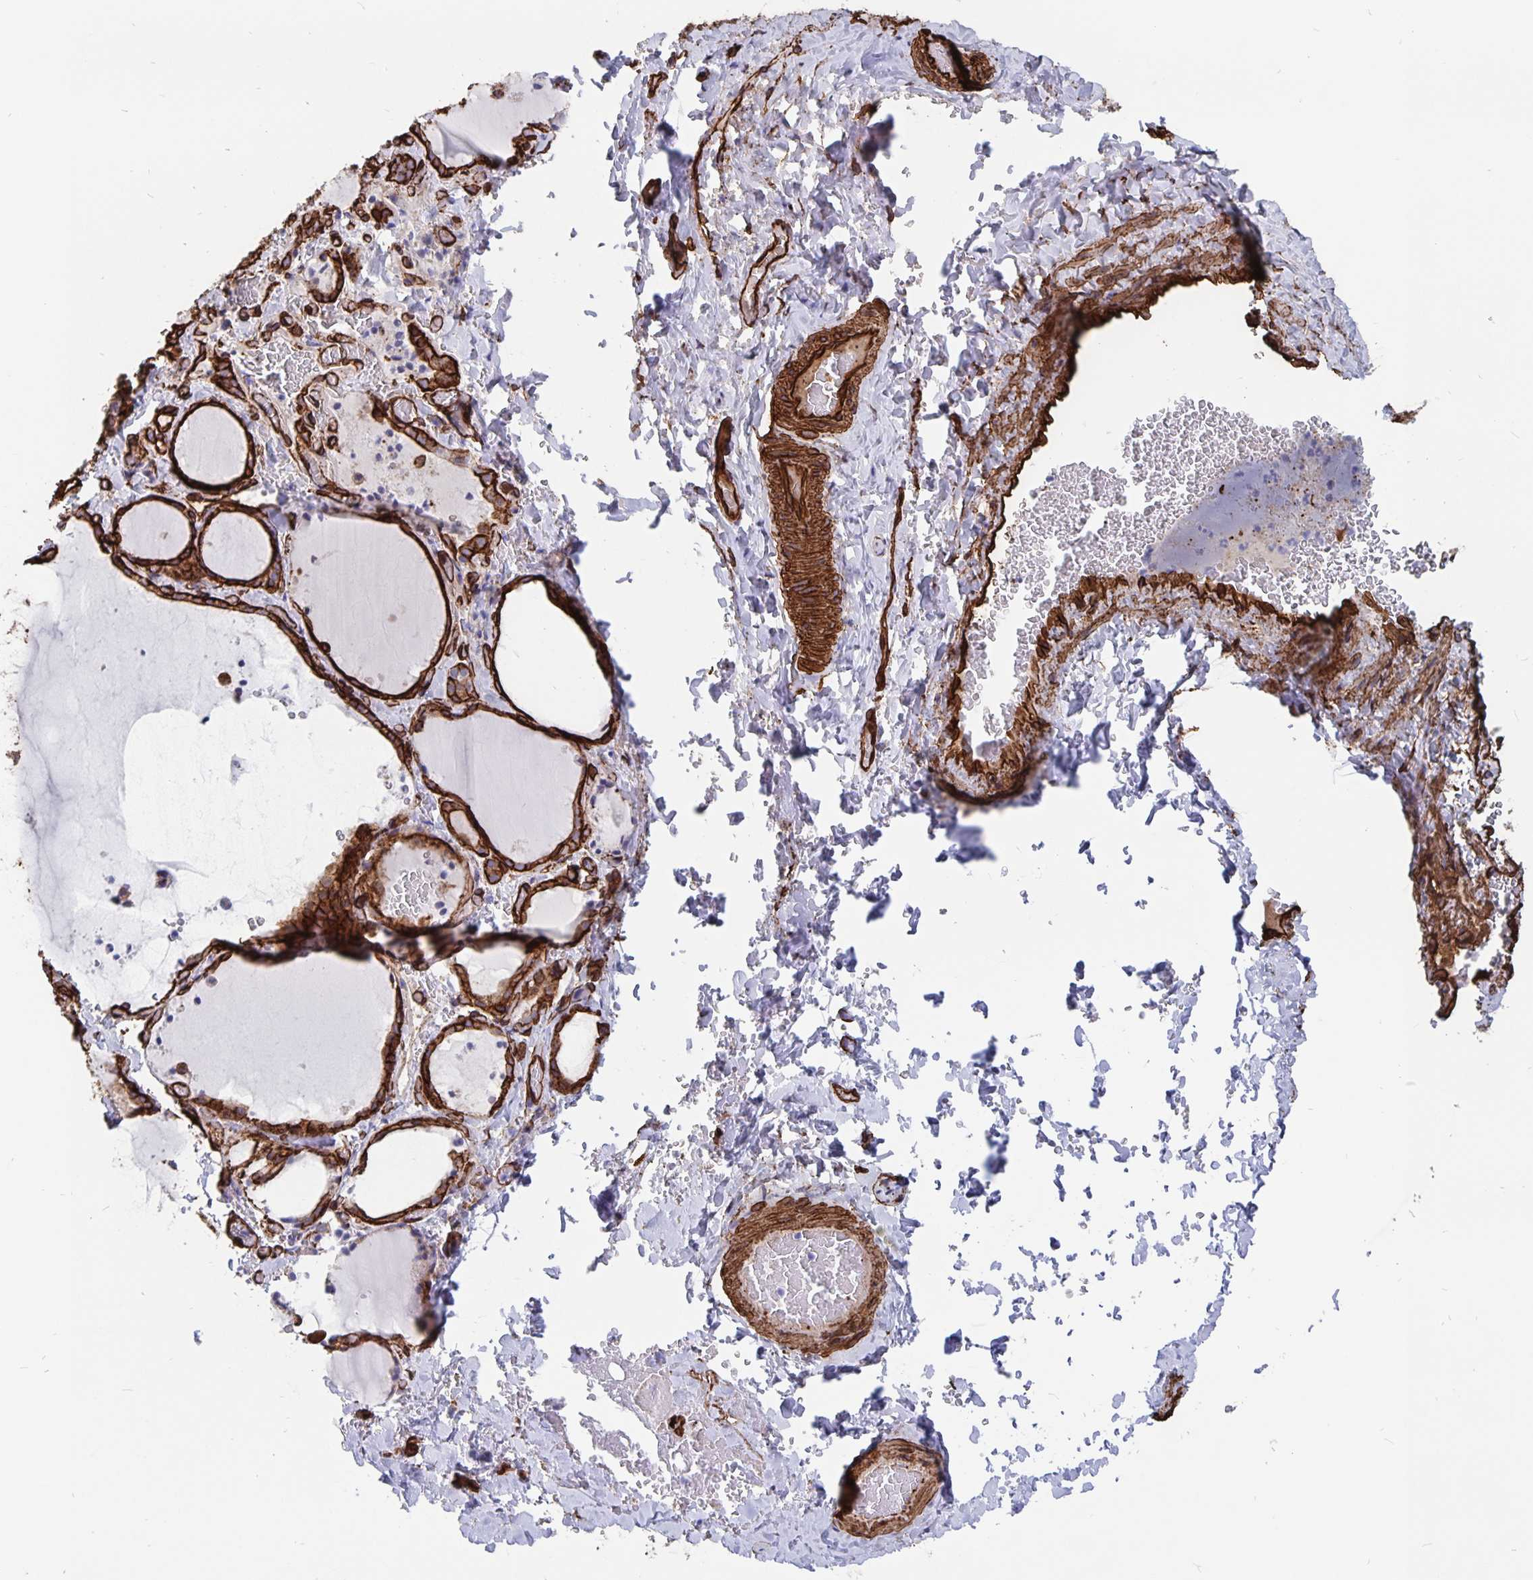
{"staining": {"intensity": "strong", "quantity": ">75%", "location": "cytoplasmic/membranous"}, "tissue": "thyroid gland", "cell_type": "Glandular cells", "image_type": "normal", "snomed": [{"axis": "morphology", "description": "Normal tissue, NOS"}, {"axis": "topography", "description": "Thyroid gland"}], "caption": "Human thyroid gland stained for a protein (brown) demonstrates strong cytoplasmic/membranous positive staining in about >75% of glandular cells.", "gene": "DCHS2", "patient": {"sex": "female", "age": 22}}